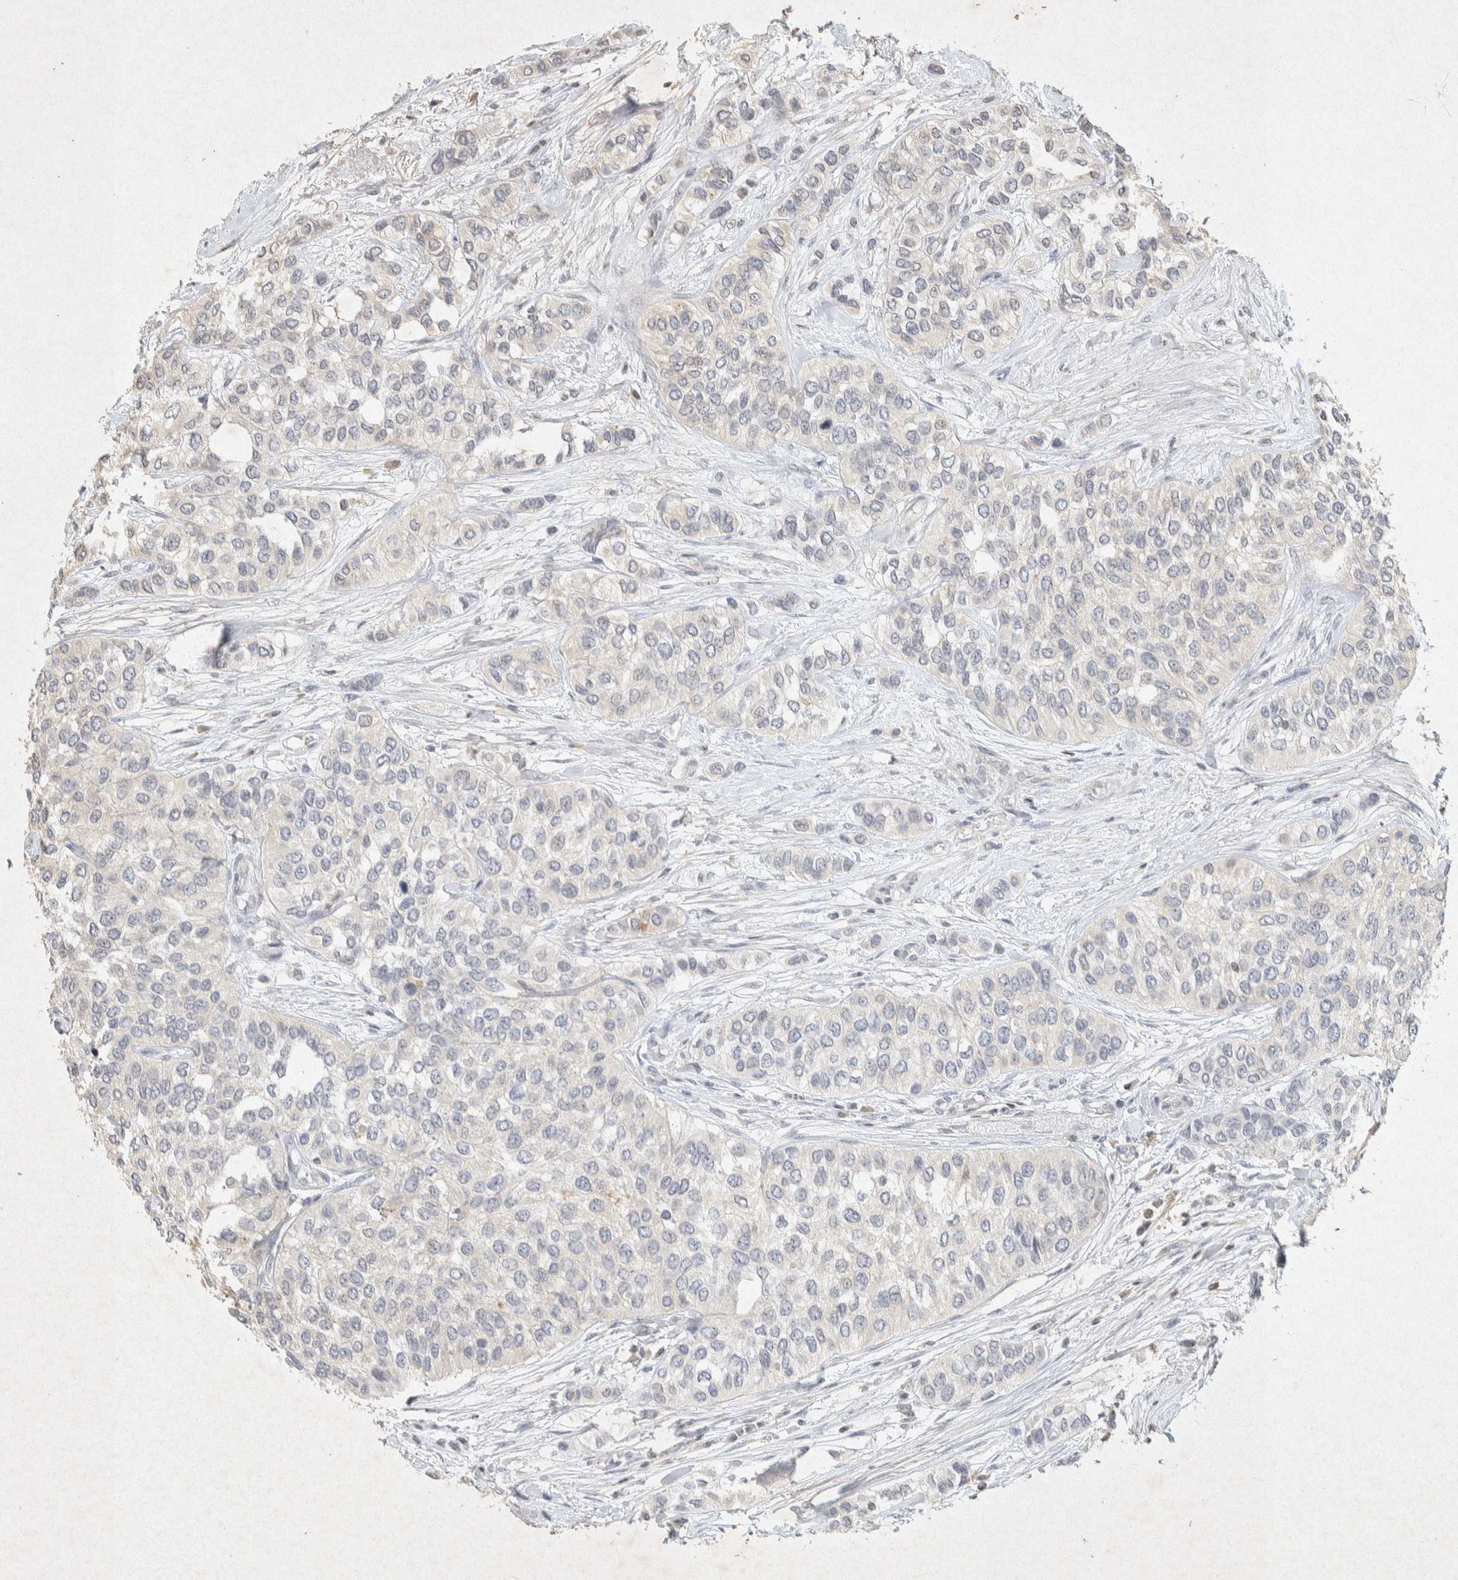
{"staining": {"intensity": "negative", "quantity": "none", "location": "none"}, "tissue": "urothelial cancer", "cell_type": "Tumor cells", "image_type": "cancer", "snomed": [{"axis": "morphology", "description": "Urothelial carcinoma, High grade"}, {"axis": "topography", "description": "Urinary bladder"}], "caption": "A micrograph of human urothelial cancer is negative for staining in tumor cells.", "gene": "RAC2", "patient": {"sex": "female", "age": 56}}